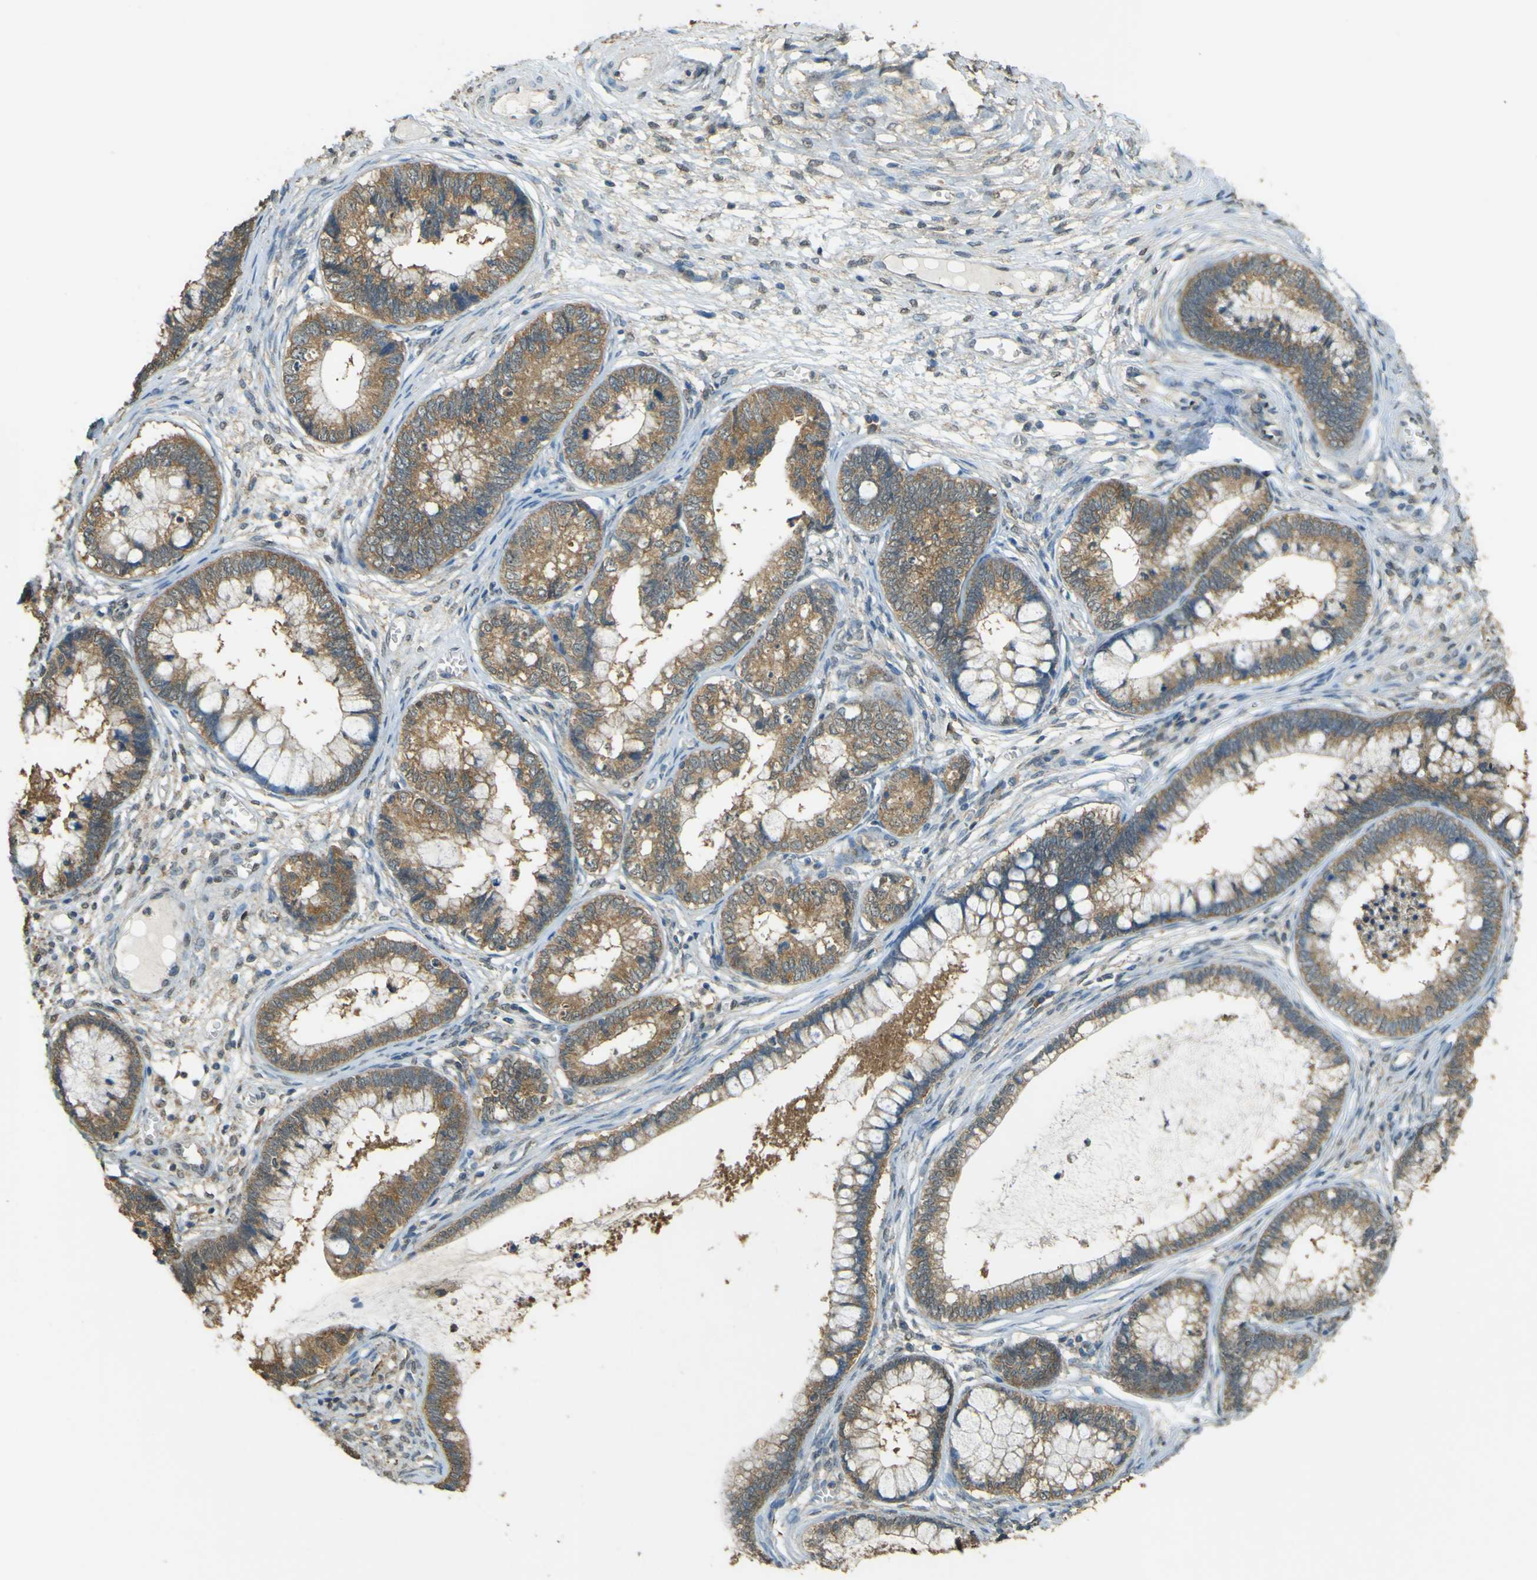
{"staining": {"intensity": "moderate", "quantity": ">75%", "location": "cytoplasmic/membranous"}, "tissue": "cervical cancer", "cell_type": "Tumor cells", "image_type": "cancer", "snomed": [{"axis": "morphology", "description": "Adenocarcinoma, NOS"}, {"axis": "topography", "description": "Cervix"}], "caption": "Cervical cancer stained for a protein demonstrates moderate cytoplasmic/membranous positivity in tumor cells. The staining was performed using DAB (3,3'-diaminobenzidine) to visualize the protein expression in brown, while the nuclei were stained in blue with hematoxylin (Magnification: 20x).", "gene": "GOLGA1", "patient": {"sex": "female", "age": 44}}